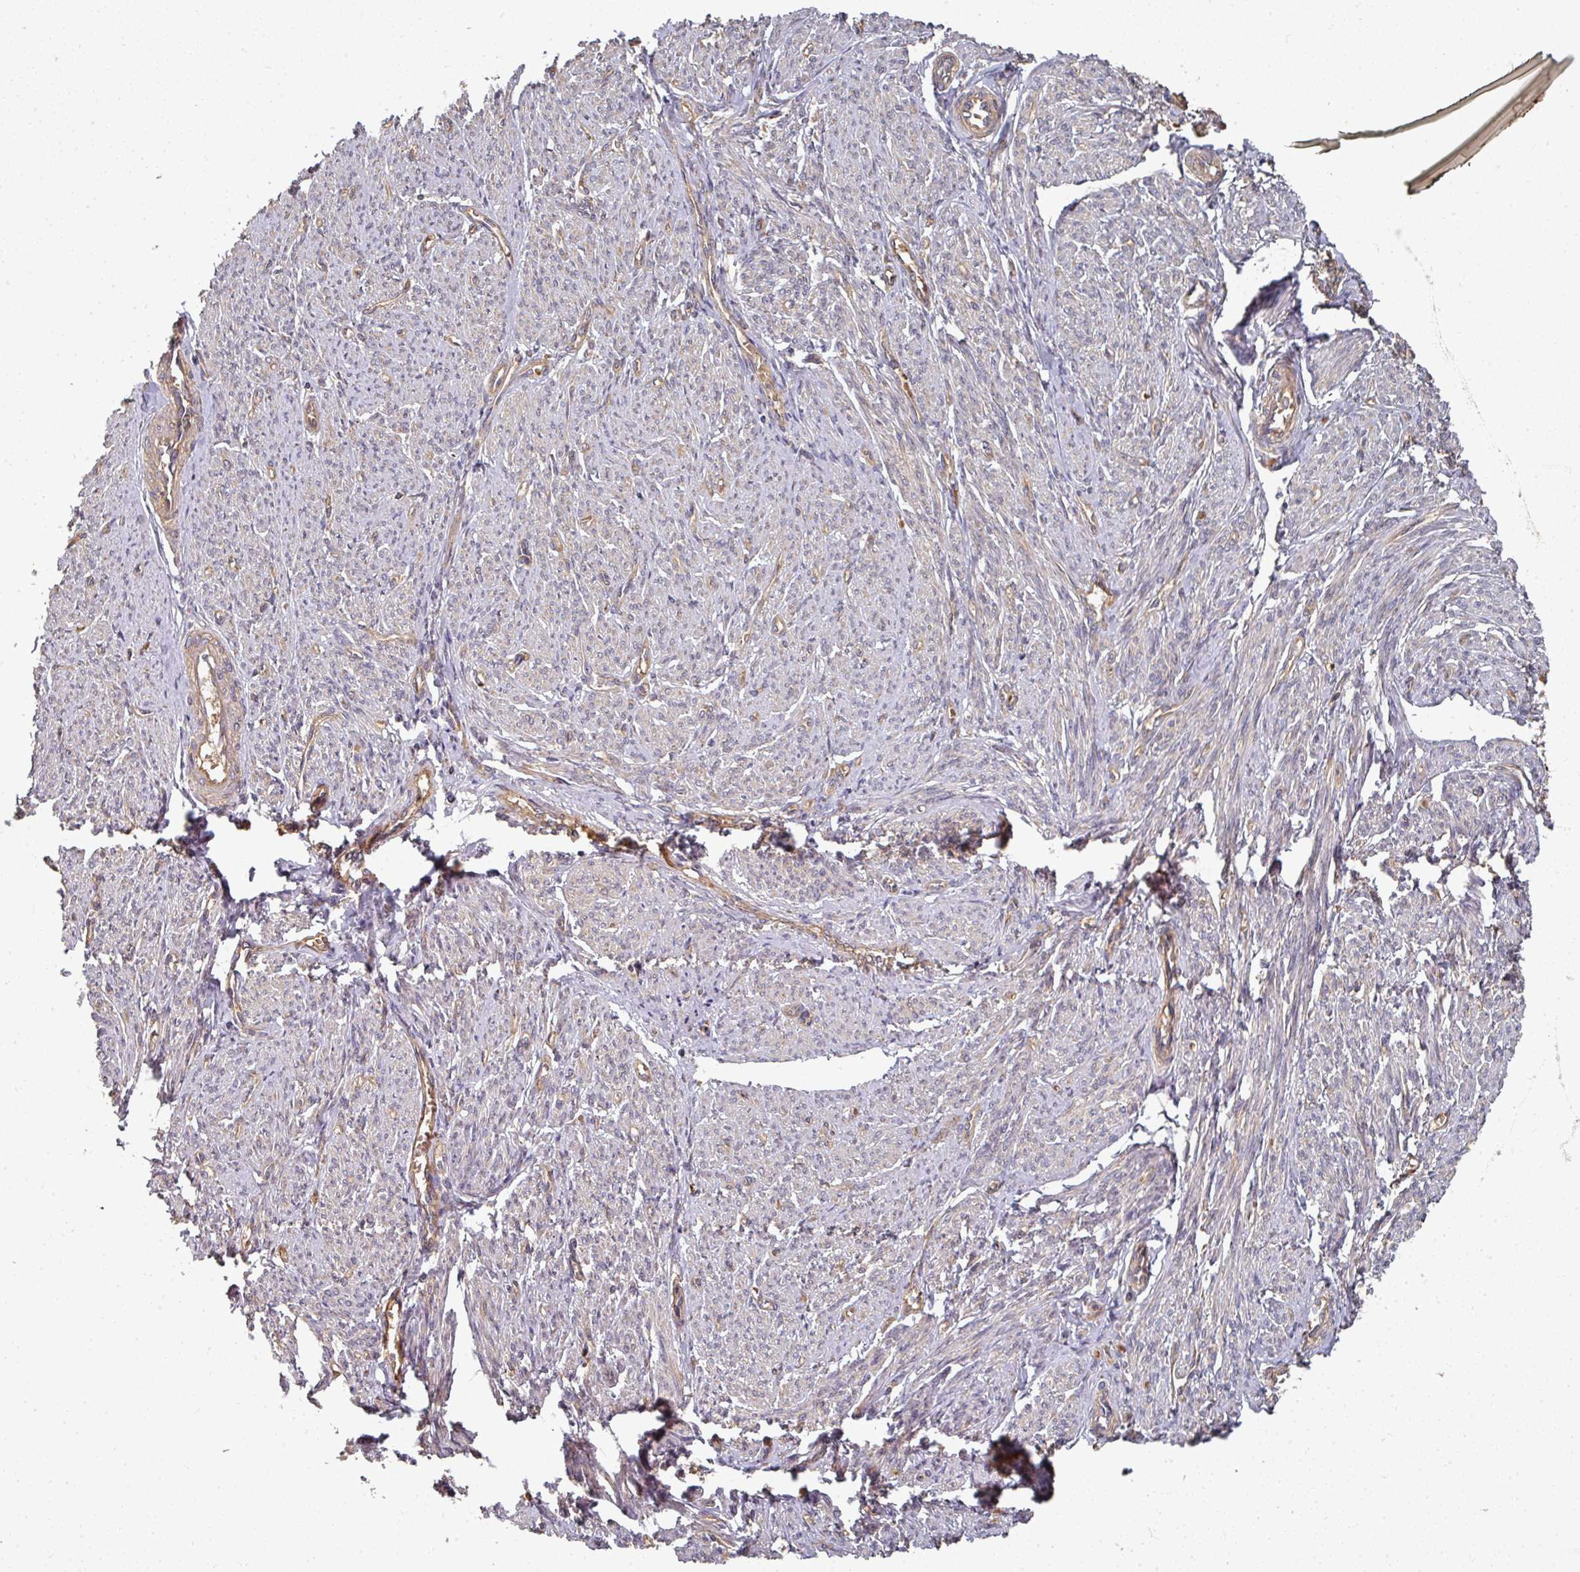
{"staining": {"intensity": "weak", "quantity": "25%-75%", "location": "cytoplasmic/membranous"}, "tissue": "smooth muscle", "cell_type": "Smooth muscle cells", "image_type": "normal", "snomed": [{"axis": "morphology", "description": "Normal tissue, NOS"}, {"axis": "topography", "description": "Smooth muscle"}], "caption": "Human smooth muscle stained with a brown dye demonstrates weak cytoplasmic/membranous positive staining in approximately 25%-75% of smooth muscle cells.", "gene": "EDEM2", "patient": {"sex": "female", "age": 65}}